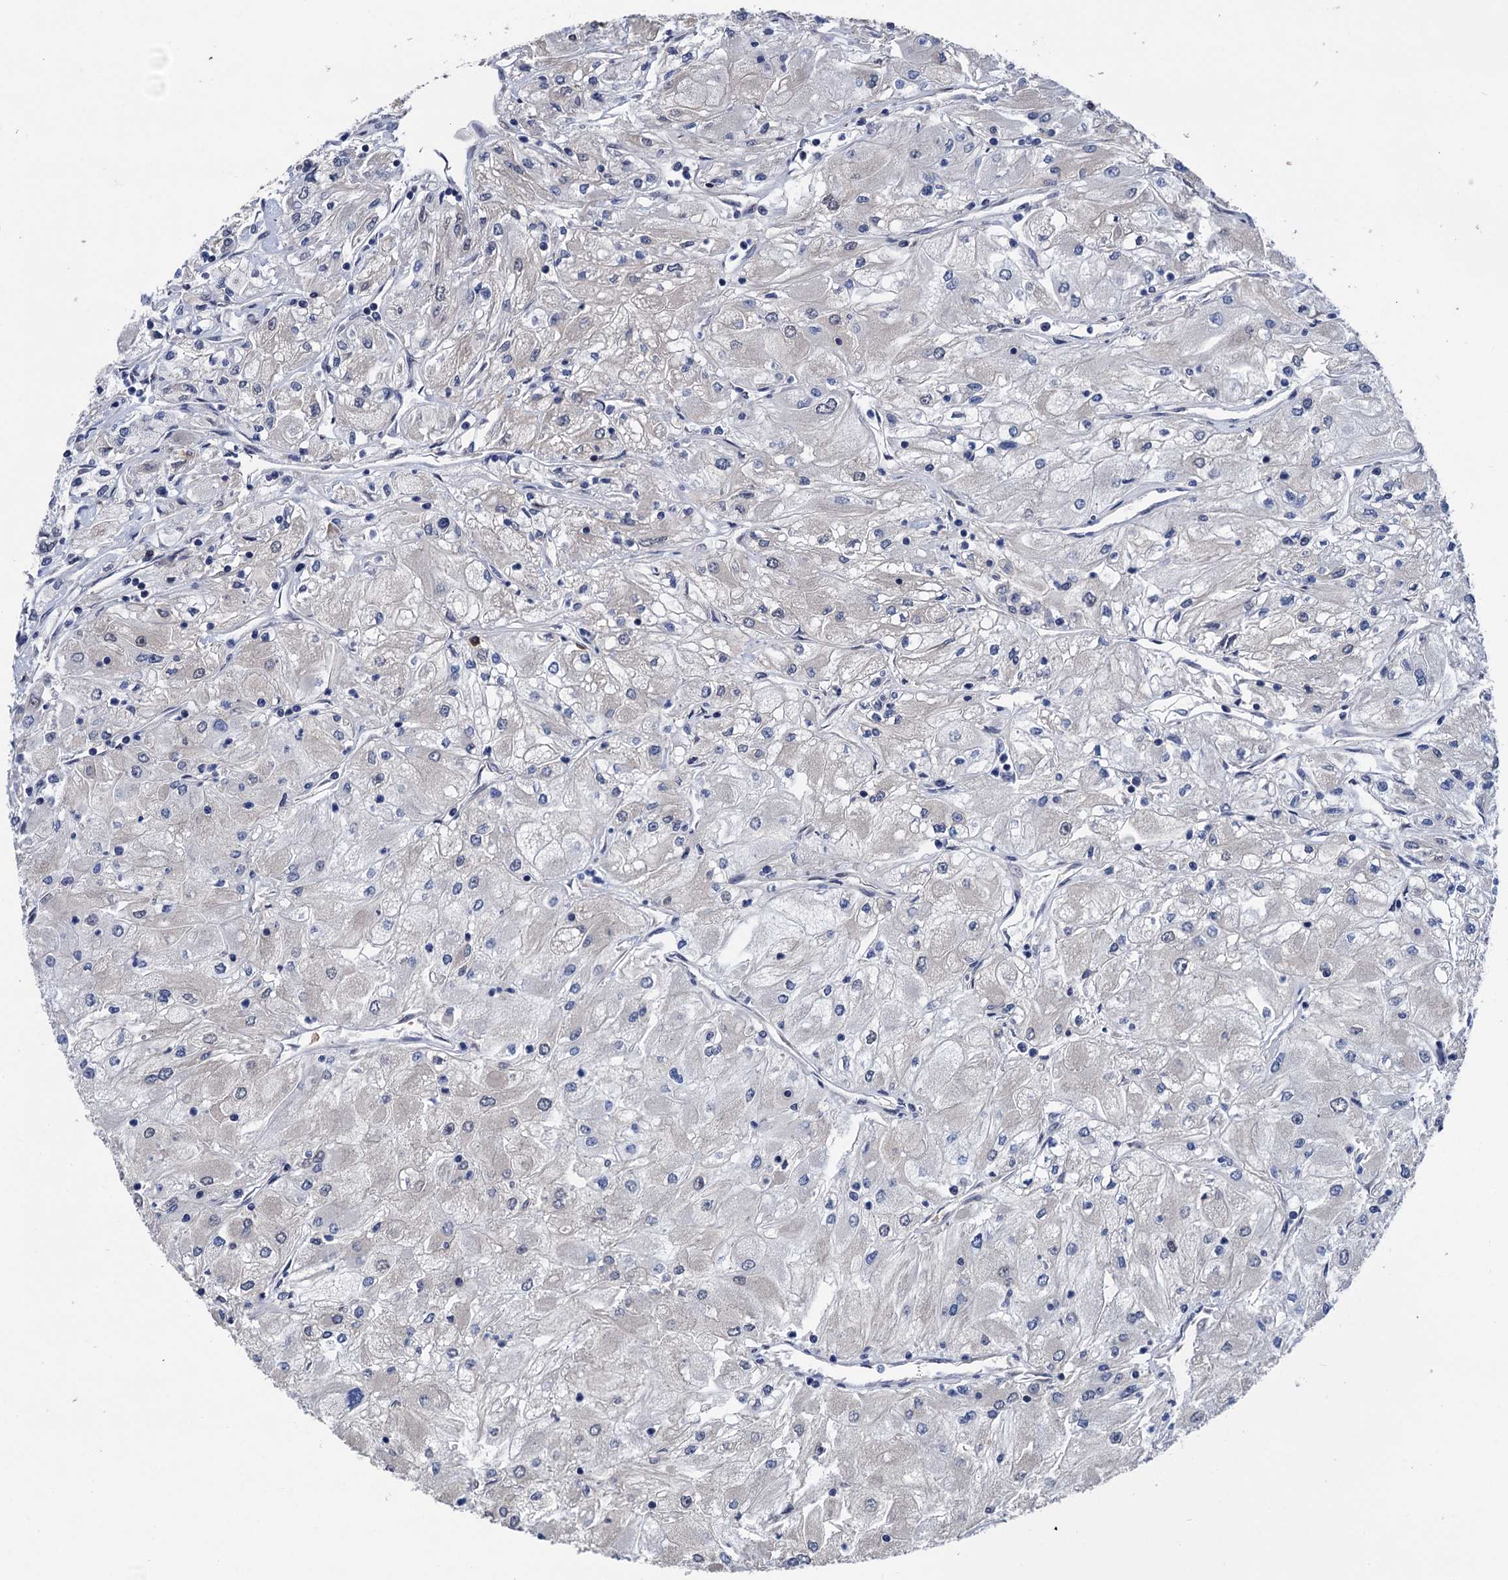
{"staining": {"intensity": "negative", "quantity": "none", "location": "none"}, "tissue": "renal cancer", "cell_type": "Tumor cells", "image_type": "cancer", "snomed": [{"axis": "morphology", "description": "Adenocarcinoma, NOS"}, {"axis": "topography", "description": "Kidney"}], "caption": "Tumor cells are negative for brown protein staining in adenocarcinoma (renal).", "gene": "ART5", "patient": {"sex": "male", "age": 80}}